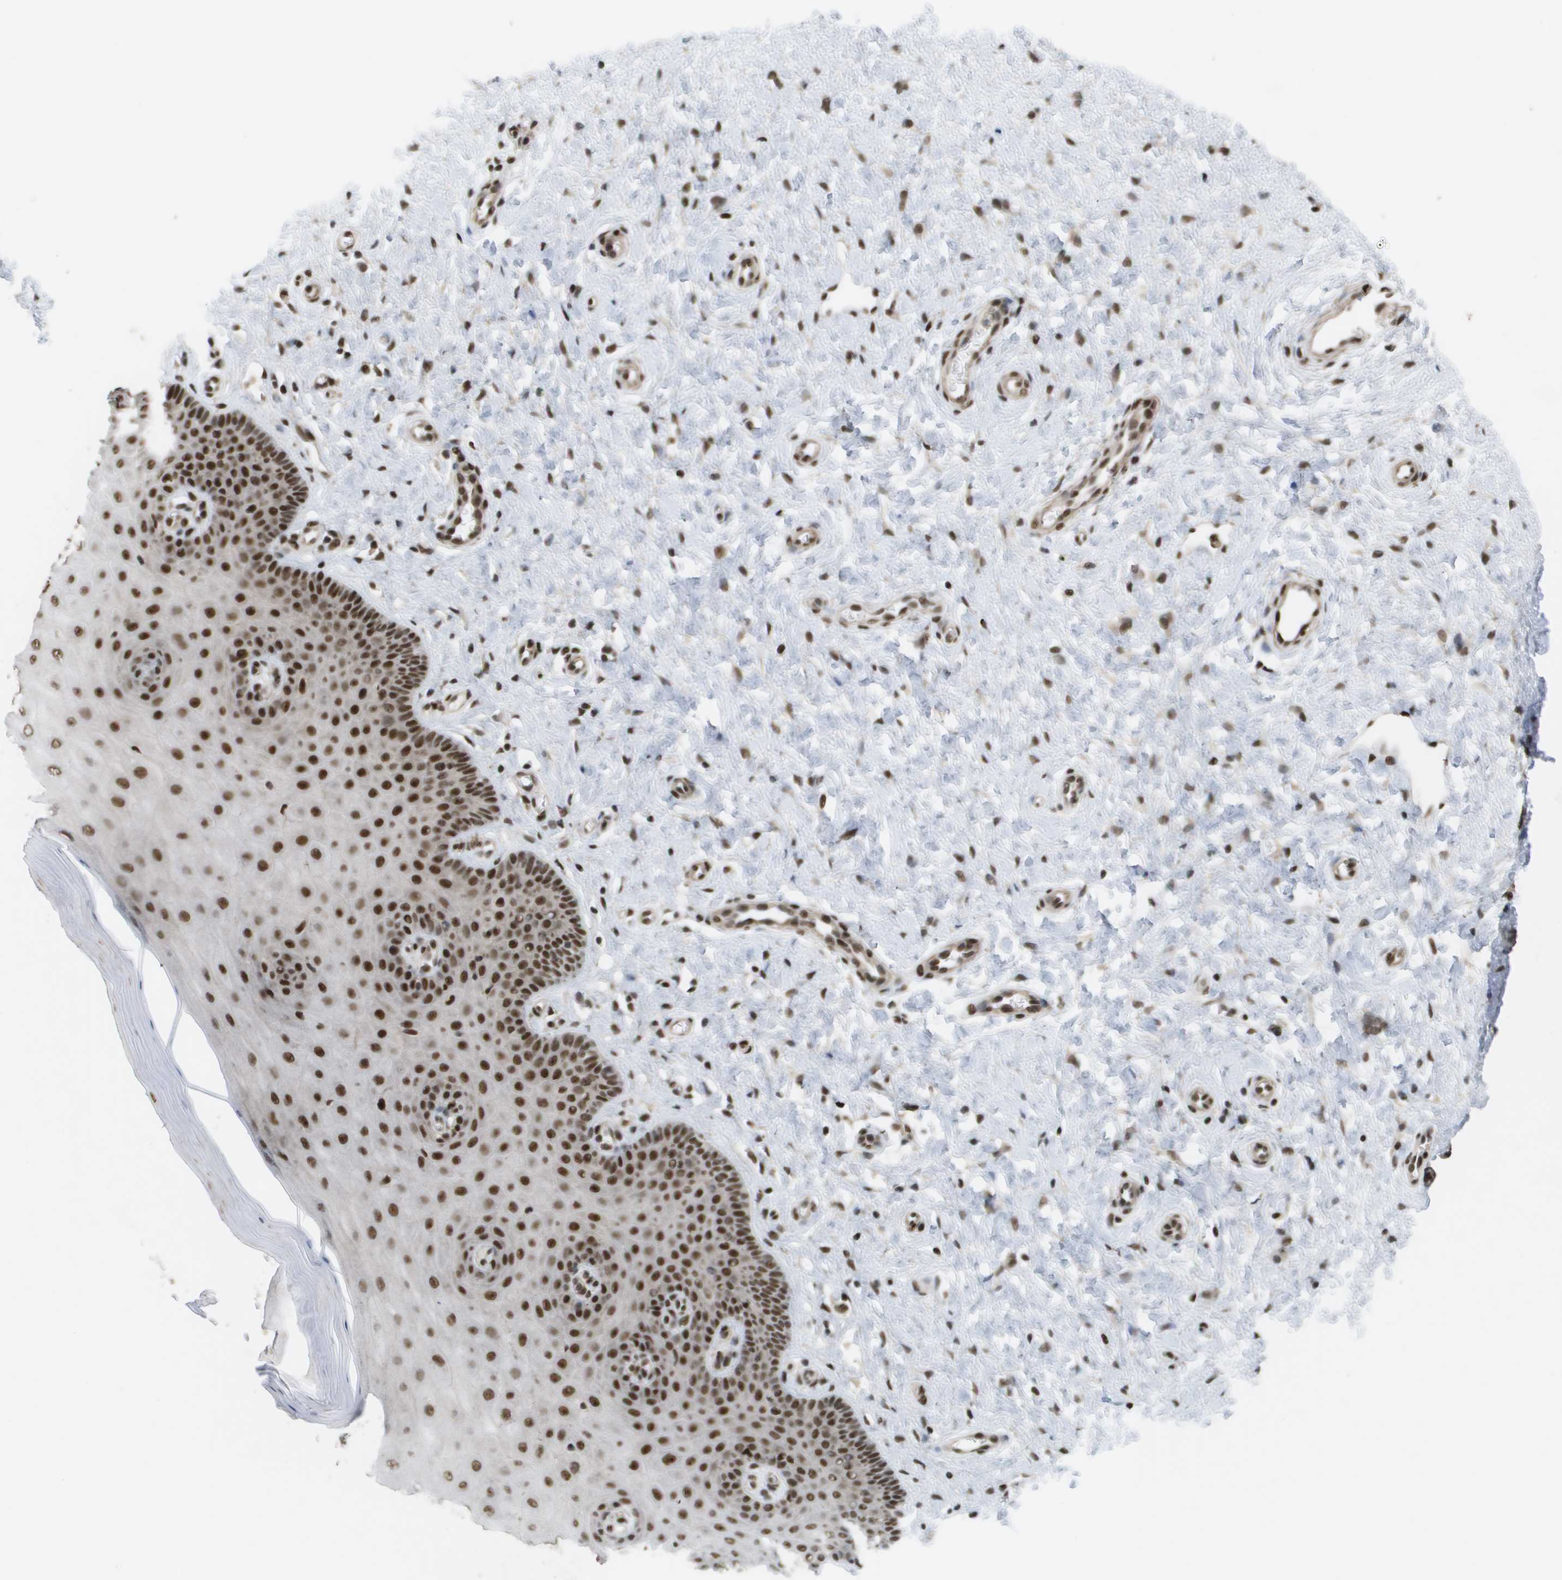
{"staining": {"intensity": "strong", "quantity": ">75%", "location": "nuclear"}, "tissue": "cervix", "cell_type": "Glandular cells", "image_type": "normal", "snomed": [{"axis": "morphology", "description": "Normal tissue, NOS"}, {"axis": "topography", "description": "Cervix"}], "caption": "Immunohistochemistry (IHC) of unremarkable human cervix displays high levels of strong nuclear expression in about >75% of glandular cells. Nuclei are stained in blue.", "gene": "CDT1", "patient": {"sex": "female", "age": 55}}